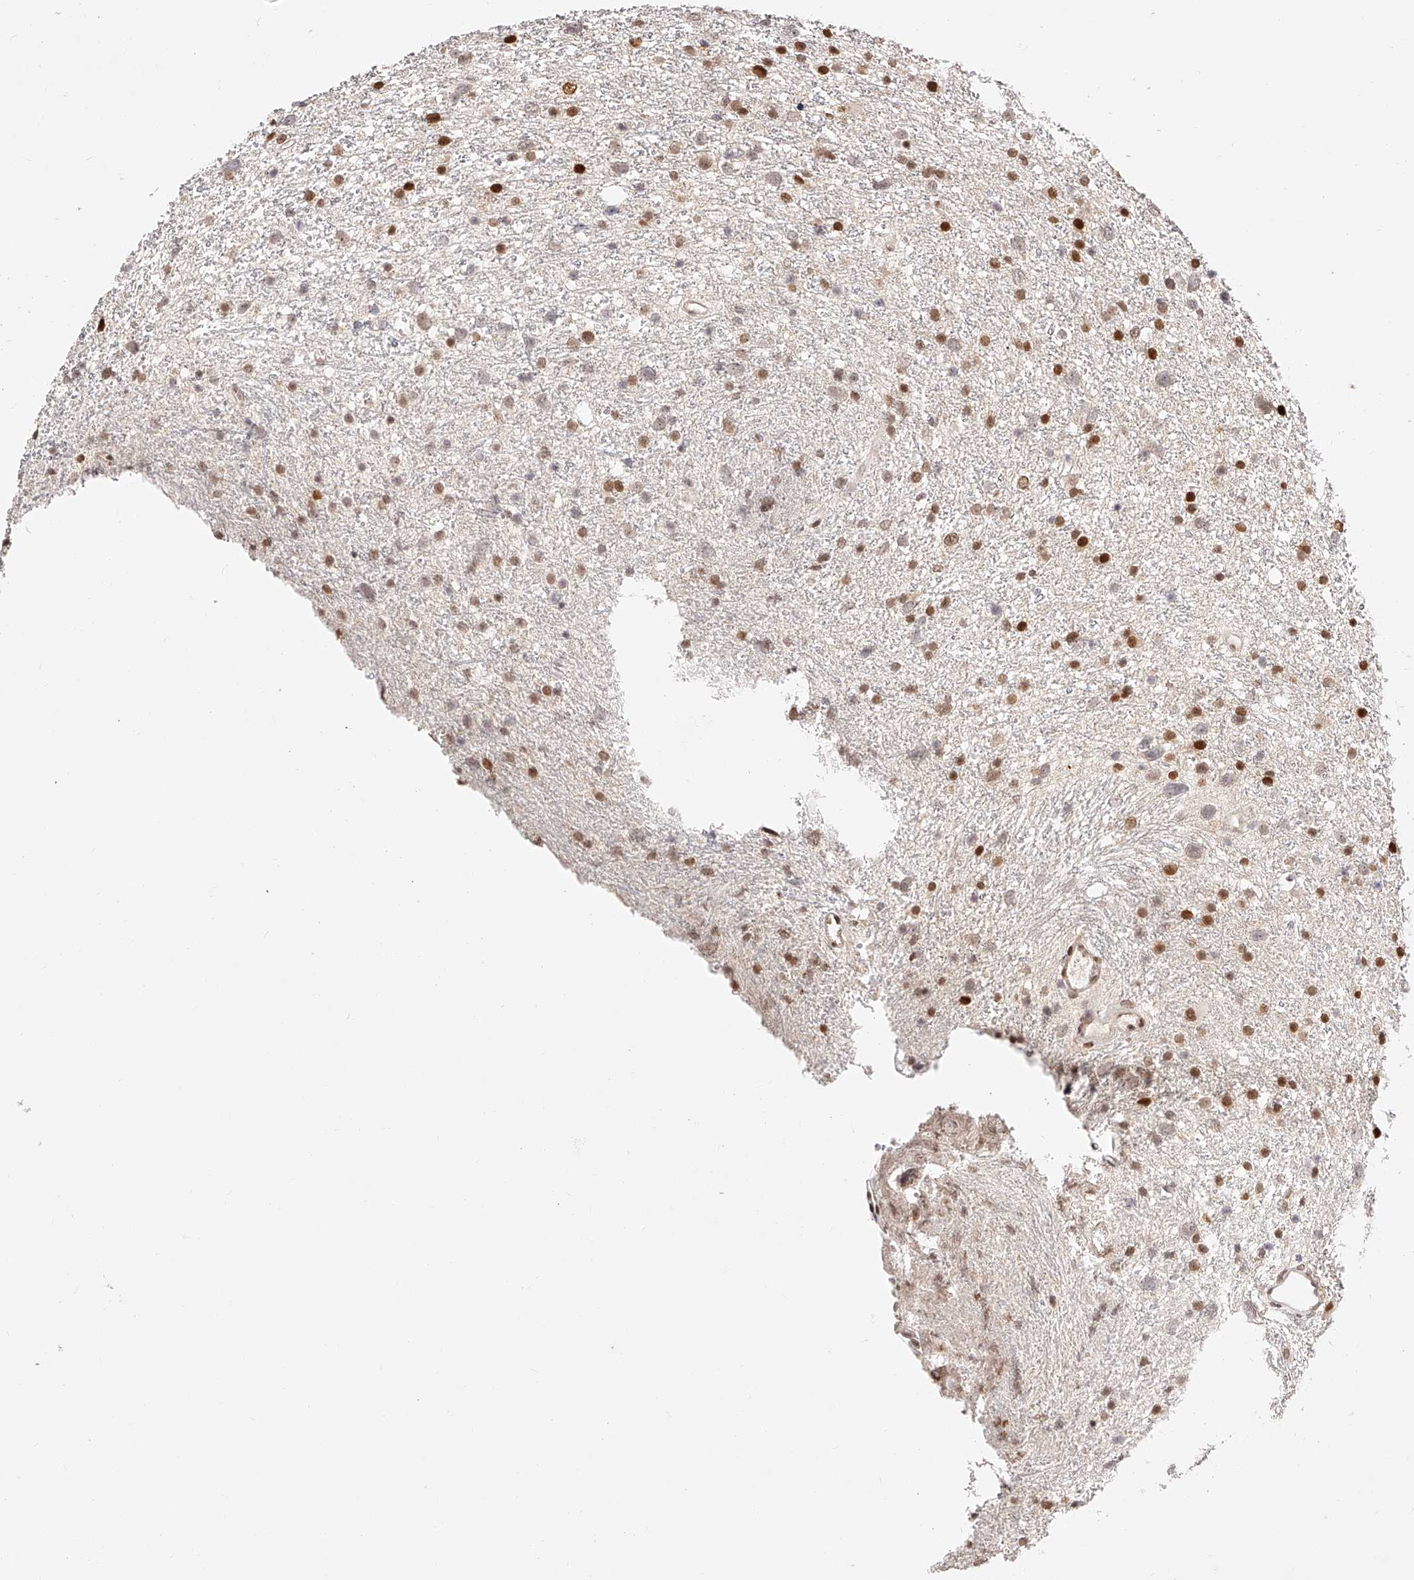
{"staining": {"intensity": "strong", "quantity": "25%-75%", "location": "nuclear"}, "tissue": "glioma", "cell_type": "Tumor cells", "image_type": "cancer", "snomed": [{"axis": "morphology", "description": "Glioma, malignant, Low grade"}, {"axis": "topography", "description": "Cerebral cortex"}], "caption": "The micrograph shows immunohistochemical staining of malignant glioma (low-grade). There is strong nuclear expression is seen in approximately 25%-75% of tumor cells.", "gene": "USF3", "patient": {"sex": "female", "age": 39}}